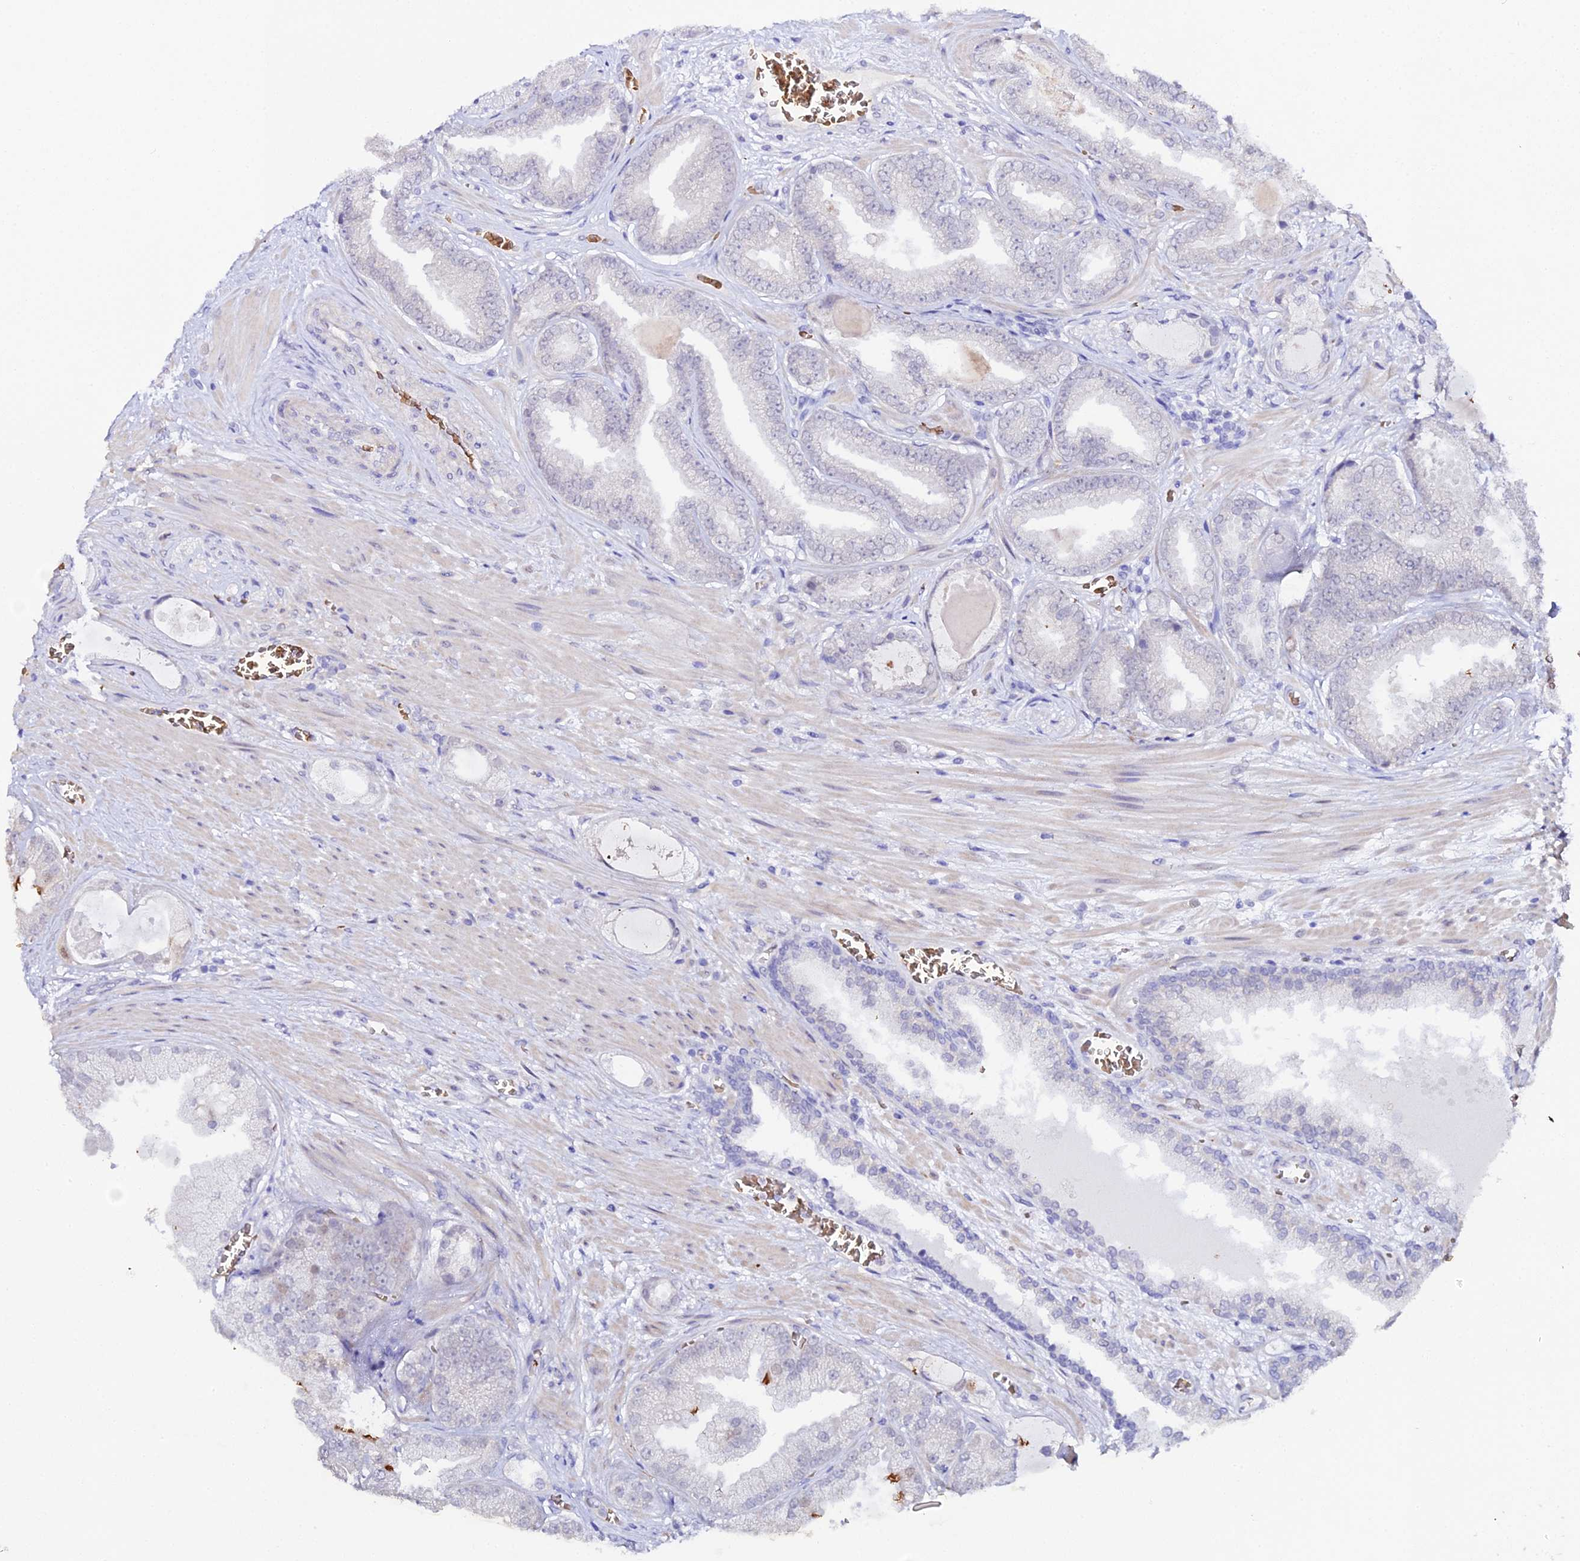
{"staining": {"intensity": "negative", "quantity": "none", "location": "none"}, "tissue": "prostate cancer", "cell_type": "Tumor cells", "image_type": "cancer", "snomed": [{"axis": "morphology", "description": "Adenocarcinoma, Low grade"}, {"axis": "topography", "description": "Prostate"}], "caption": "DAB (3,3'-diaminobenzidine) immunohistochemical staining of human low-grade adenocarcinoma (prostate) reveals no significant staining in tumor cells.", "gene": "CFAP45", "patient": {"sex": "male", "age": 57}}